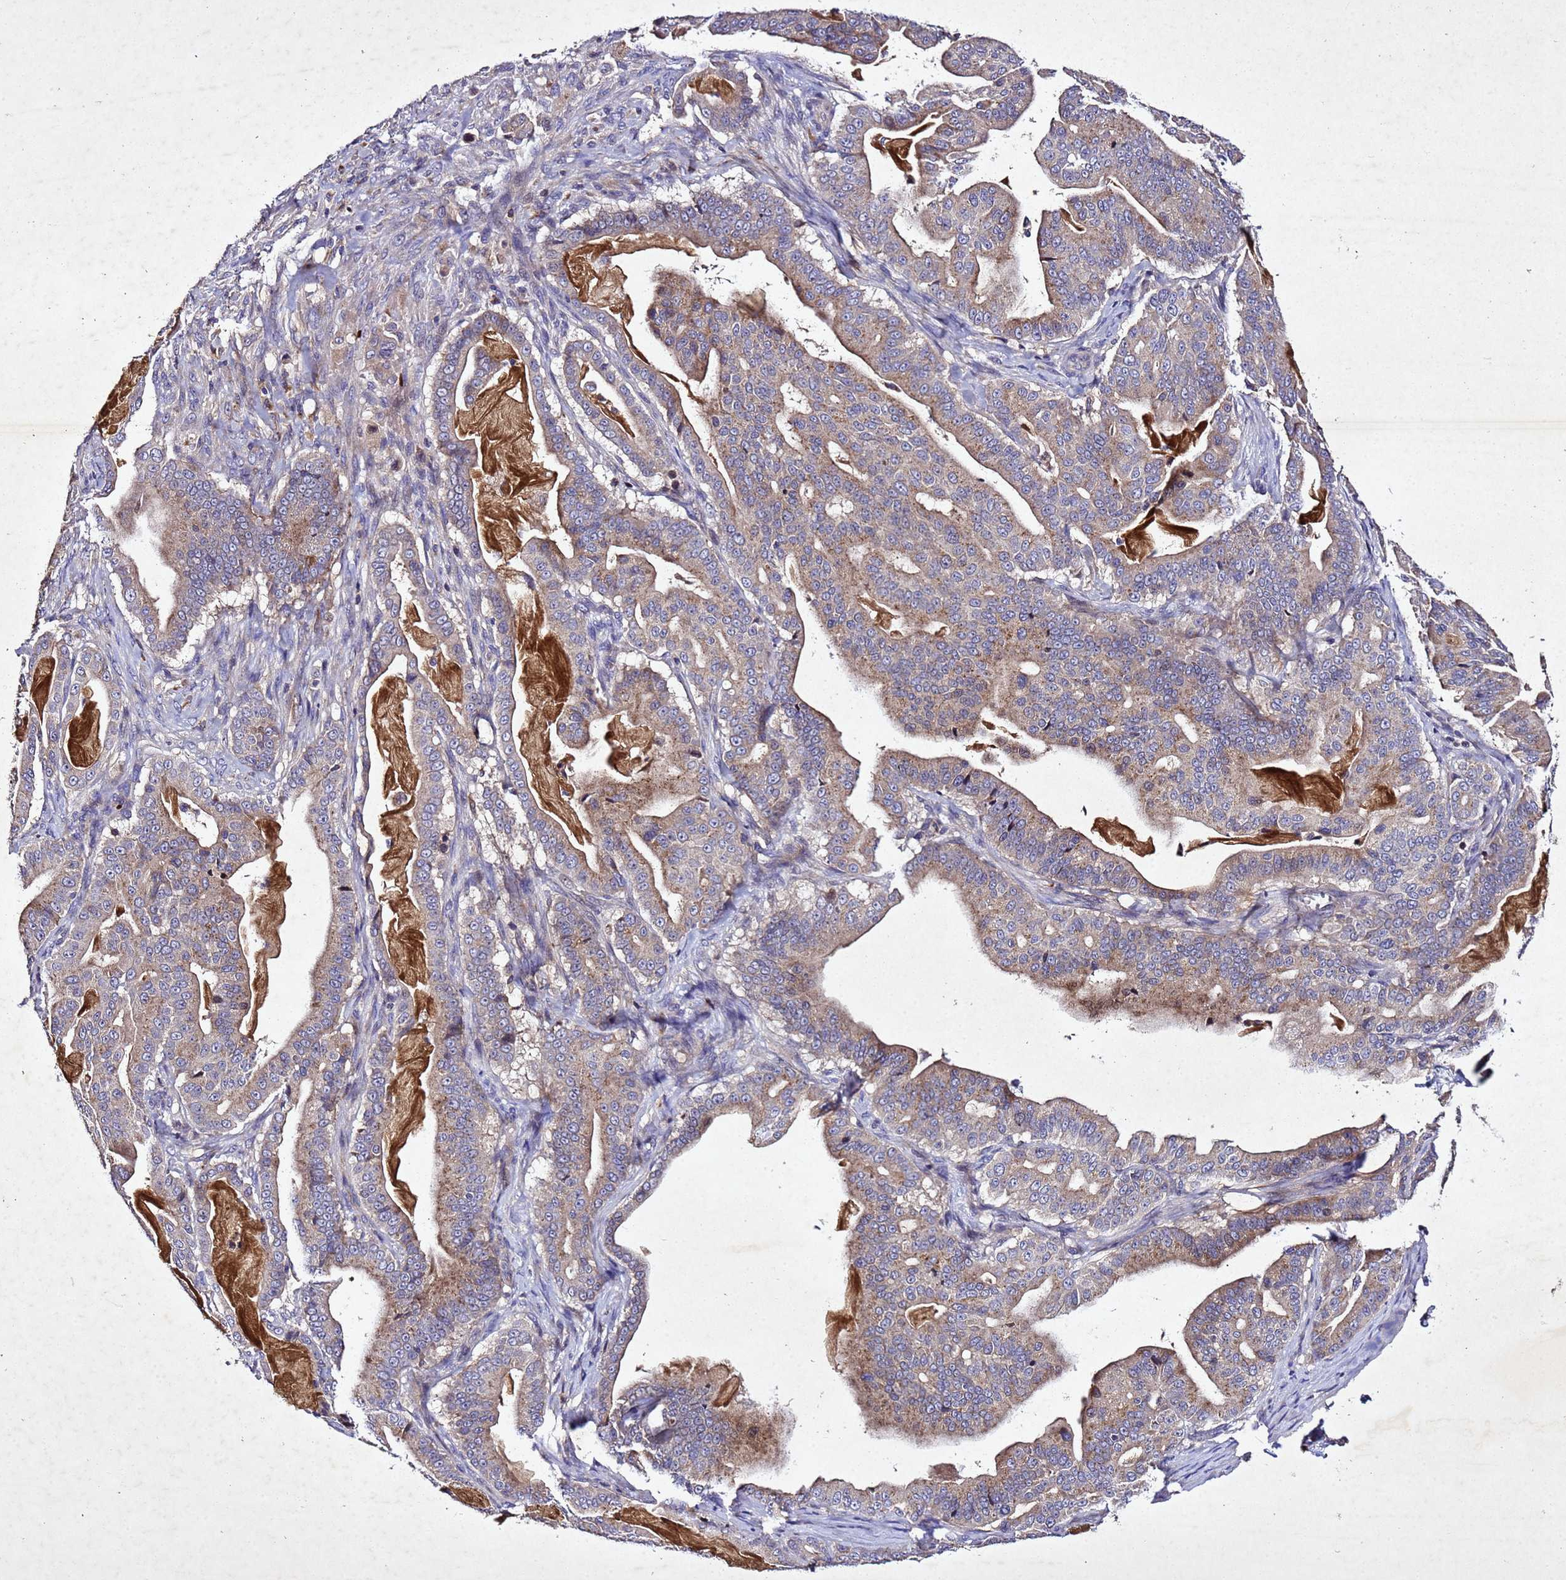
{"staining": {"intensity": "moderate", "quantity": ">75%", "location": "cytoplasmic/membranous"}, "tissue": "pancreatic cancer", "cell_type": "Tumor cells", "image_type": "cancer", "snomed": [{"axis": "morphology", "description": "Adenocarcinoma, NOS"}, {"axis": "topography", "description": "Pancreas"}], "caption": "An immunohistochemistry histopathology image of tumor tissue is shown. Protein staining in brown labels moderate cytoplasmic/membranous positivity in pancreatic cancer within tumor cells. (DAB (3,3'-diaminobenzidine) IHC, brown staining for protein, blue staining for nuclei).", "gene": "SV2B", "patient": {"sex": "male", "age": 63}}